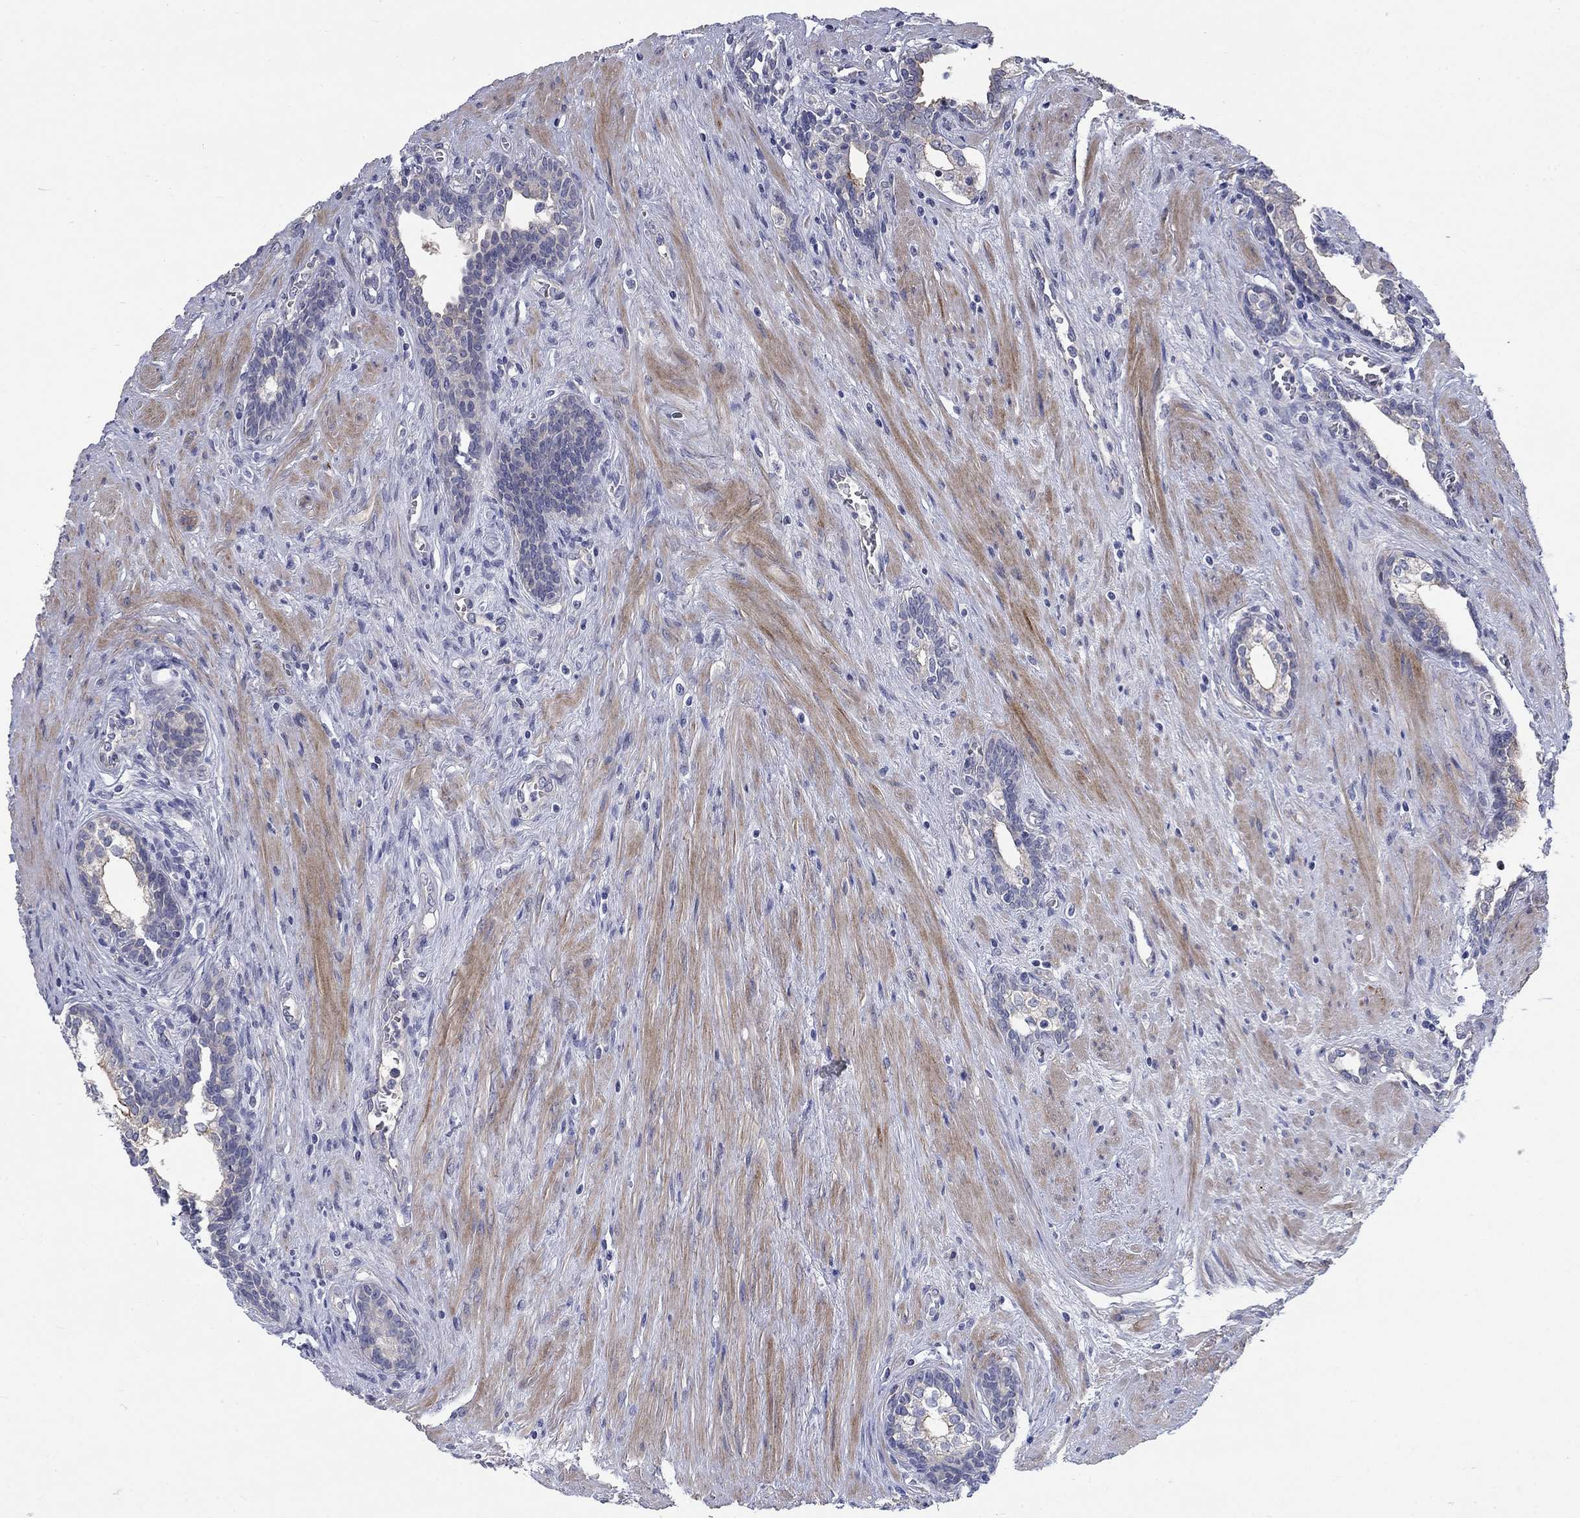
{"staining": {"intensity": "negative", "quantity": "none", "location": "none"}, "tissue": "prostate cancer", "cell_type": "Tumor cells", "image_type": "cancer", "snomed": [{"axis": "morphology", "description": "Adenocarcinoma, NOS"}, {"axis": "morphology", "description": "Adenocarcinoma, High grade"}, {"axis": "topography", "description": "Prostate"}], "caption": "Human prostate high-grade adenocarcinoma stained for a protein using IHC displays no staining in tumor cells.", "gene": "SLC1A1", "patient": {"sex": "male", "age": 61}}